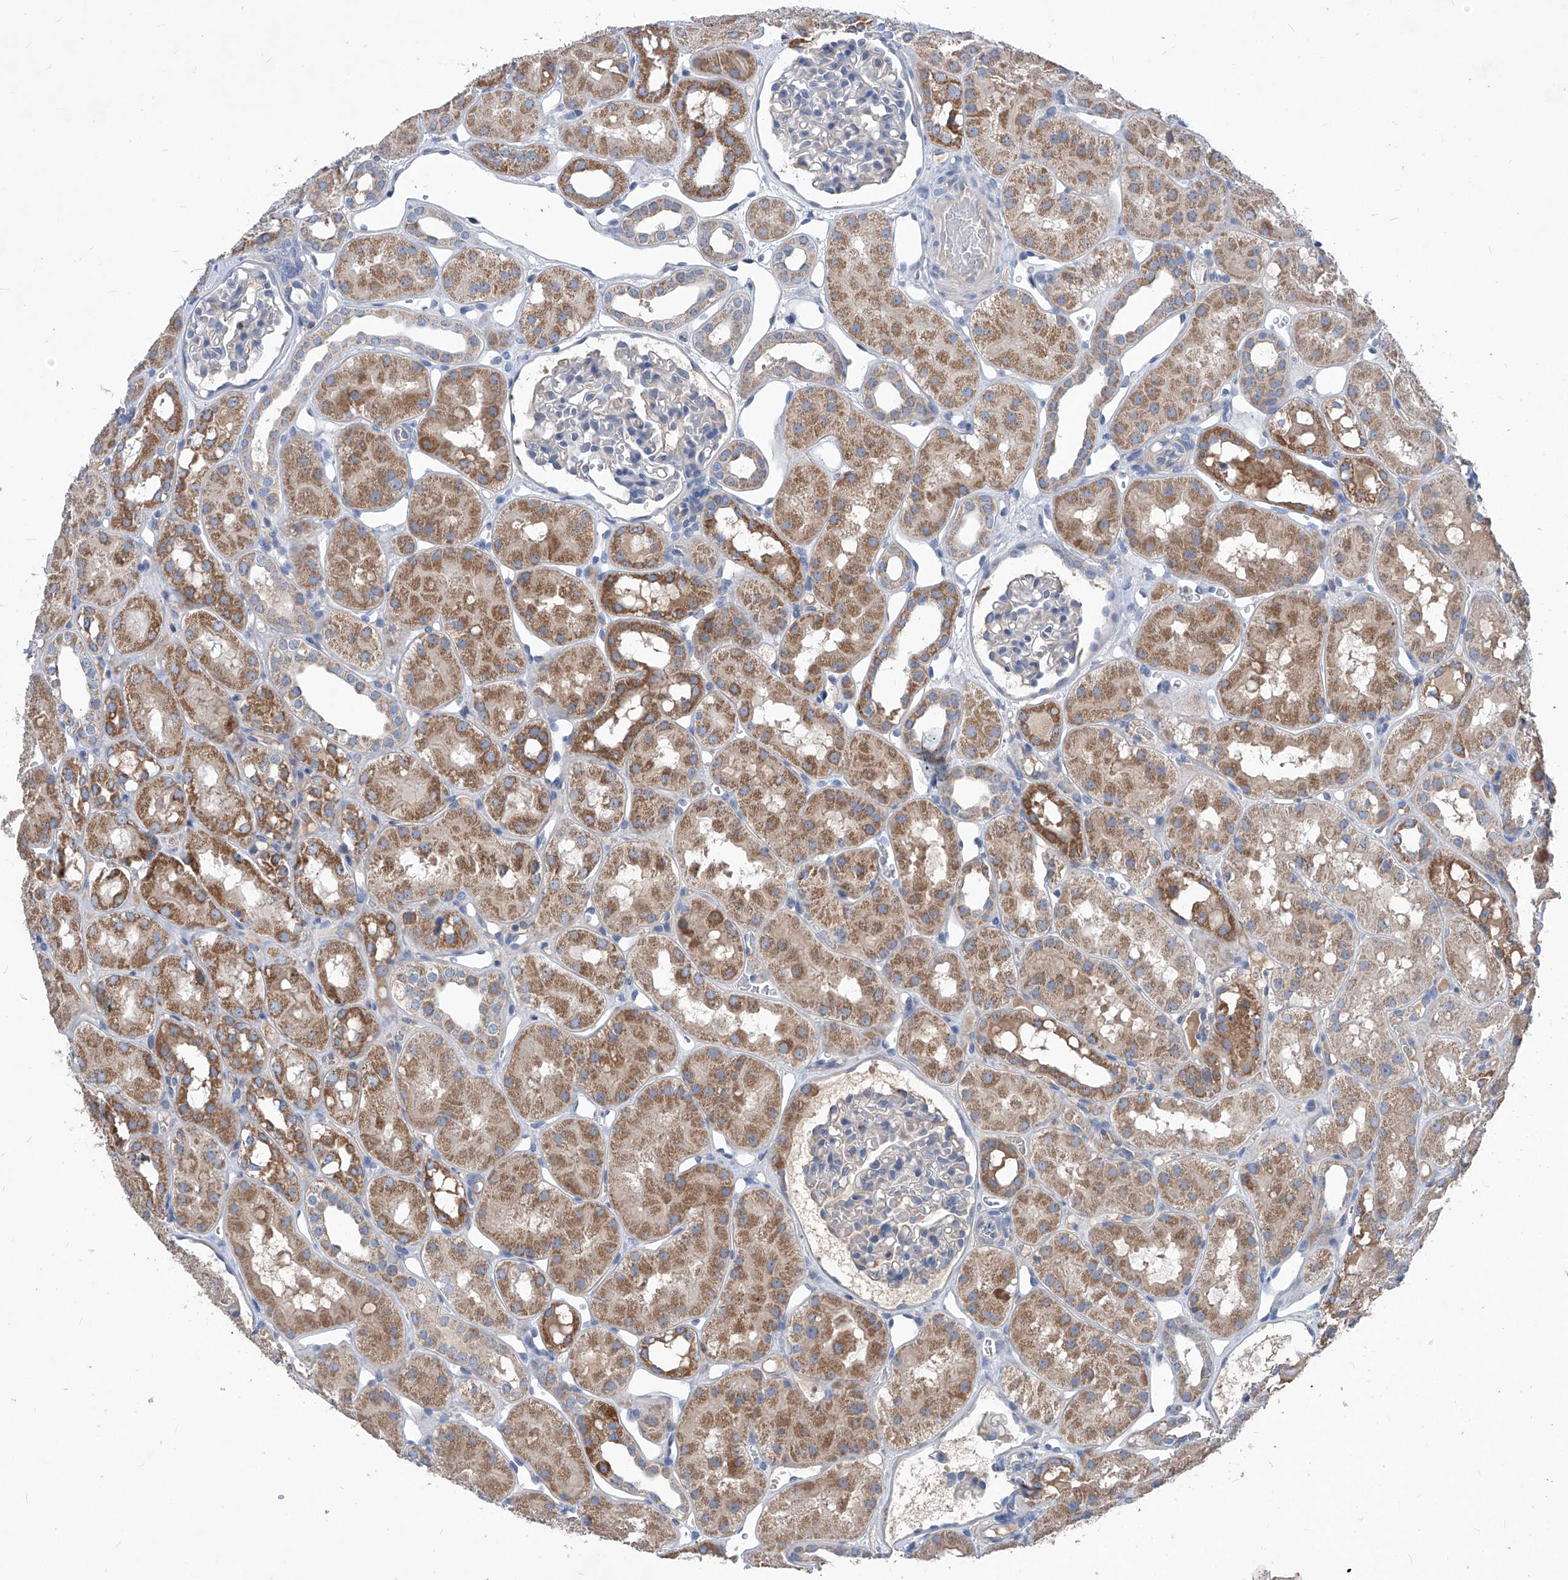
{"staining": {"intensity": "weak", "quantity": "<25%", "location": "cytoplasmic/membranous"}, "tissue": "kidney", "cell_type": "Cells in glomeruli", "image_type": "normal", "snomed": [{"axis": "morphology", "description": "Normal tissue, NOS"}, {"axis": "topography", "description": "Kidney"}], "caption": "Normal kidney was stained to show a protein in brown. There is no significant positivity in cells in glomeruli.", "gene": "EPHA8", "patient": {"sex": "male", "age": 16}}